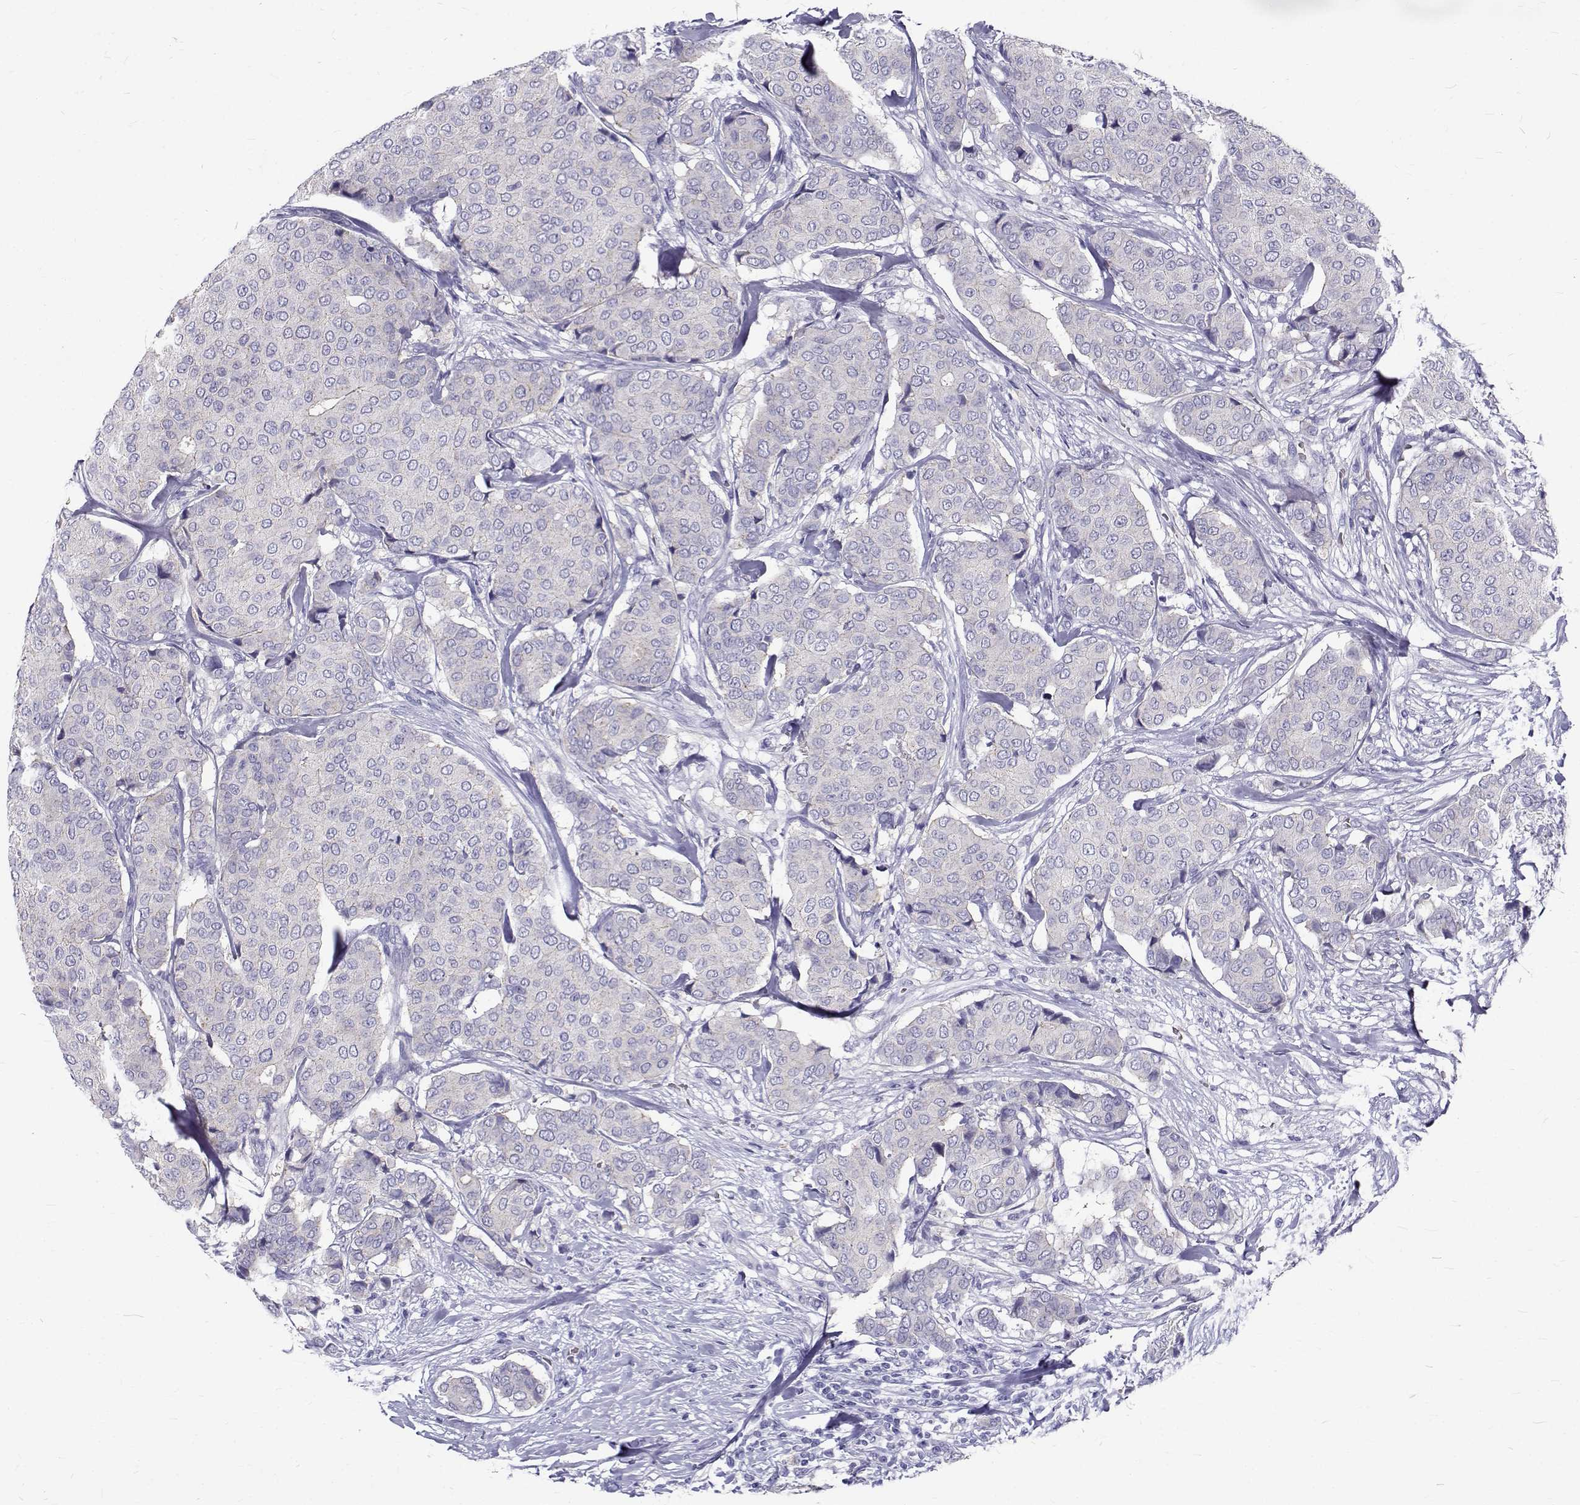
{"staining": {"intensity": "negative", "quantity": "none", "location": "none"}, "tissue": "breast cancer", "cell_type": "Tumor cells", "image_type": "cancer", "snomed": [{"axis": "morphology", "description": "Duct carcinoma"}, {"axis": "topography", "description": "Breast"}], "caption": "Immunohistochemistry image of breast invasive ductal carcinoma stained for a protein (brown), which demonstrates no expression in tumor cells.", "gene": "IGSF1", "patient": {"sex": "female", "age": 75}}